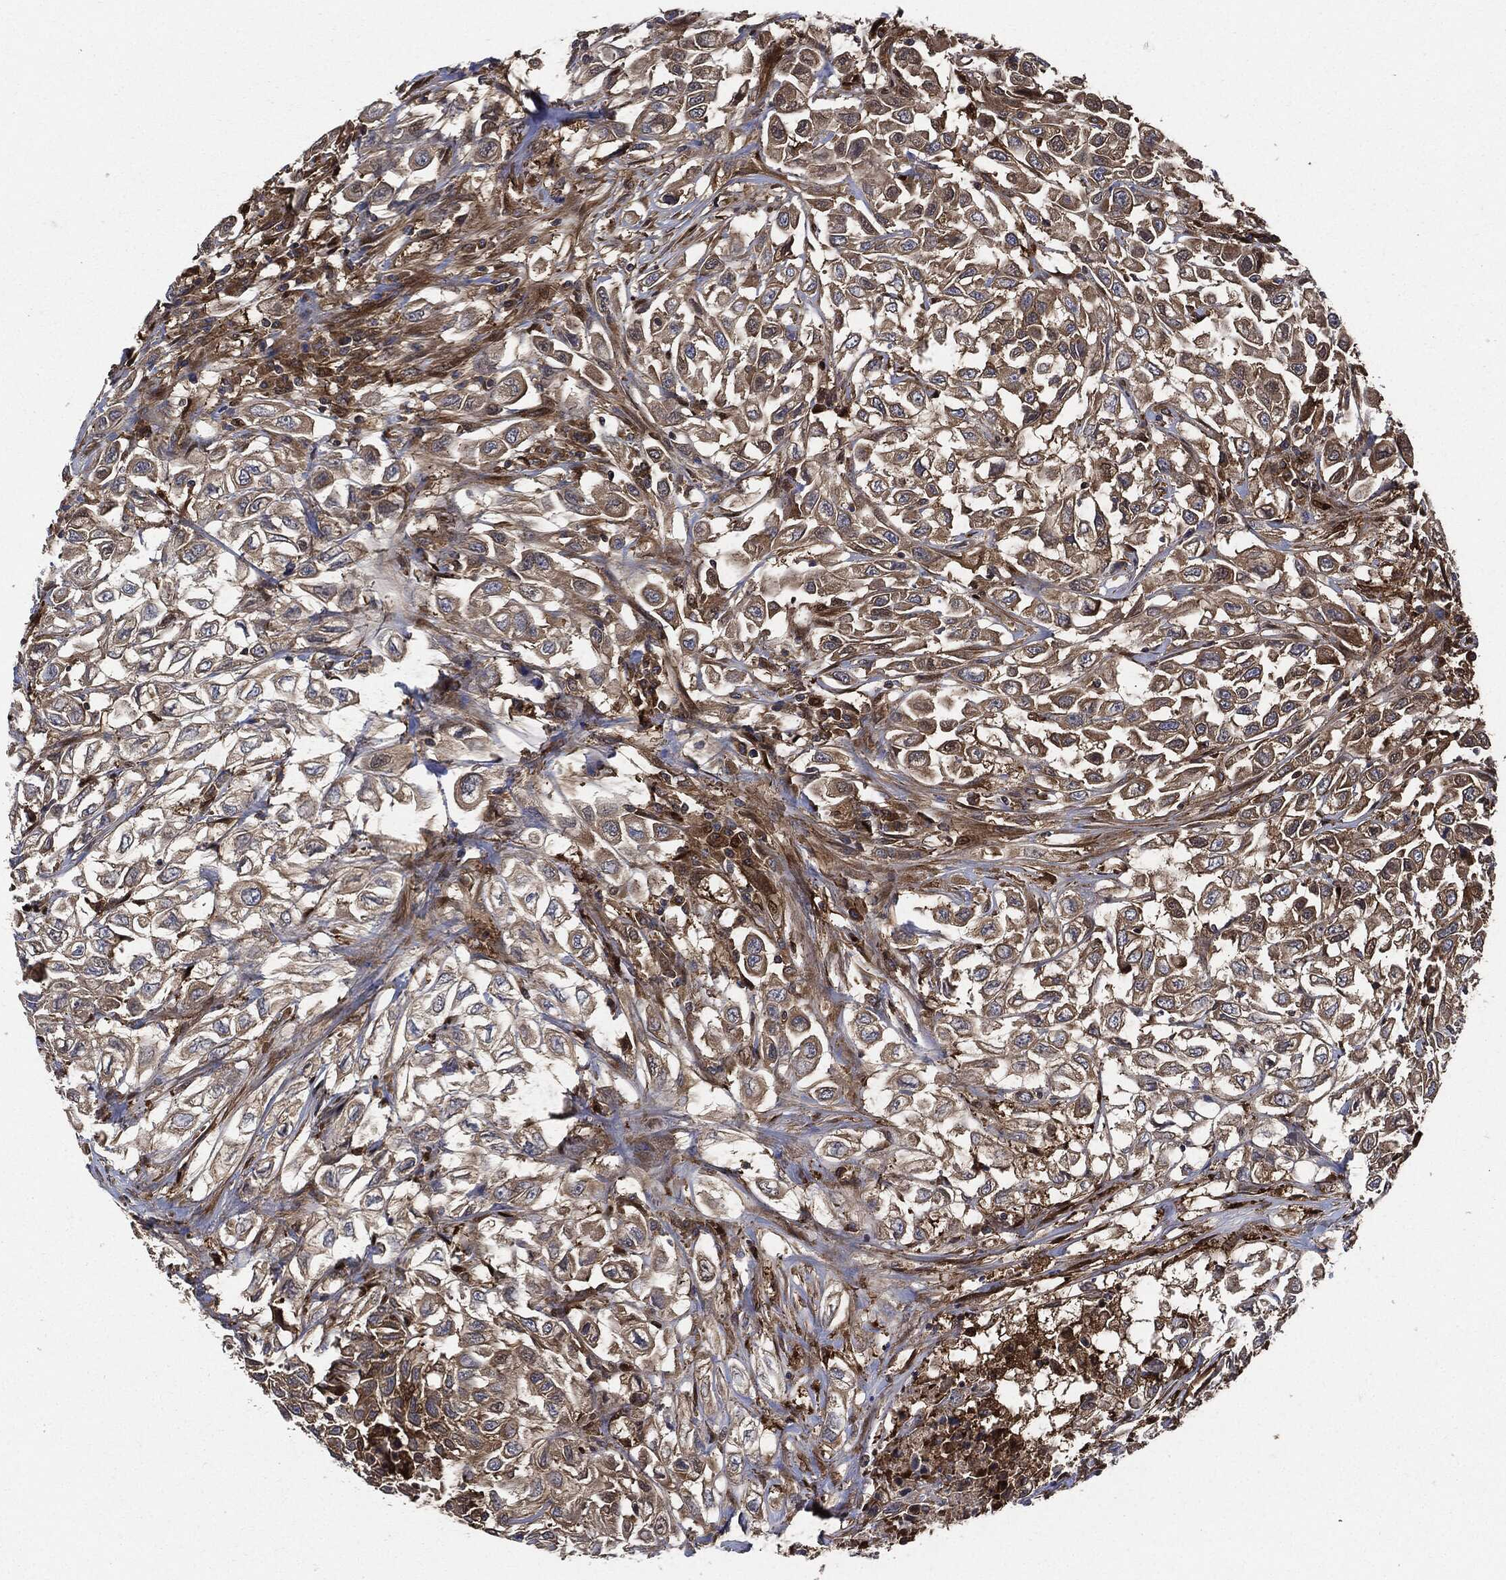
{"staining": {"intensity": "moderate", "quantity": "<25%", "location": "cytoplasmic/membranous"}, "tissue": "urothelial cancer", "cell_type": "Tumor cells", "image_type": "cancer", "snomed": [{"axis": "morphology", "description": "Urothelial carcinoma, High grade"}, {"axis": "topography", "description": "Urinary bladder"}], "caption": "High-grade urothelial carcinoma tissue reveals moderate cytoplasmic/membranous positivity in about <25% of tumor cells (IHC, brightfield microscopy, high magnification).", "gene": "XPNPEP1", "patient": {"sex": "female", "age": 56}}